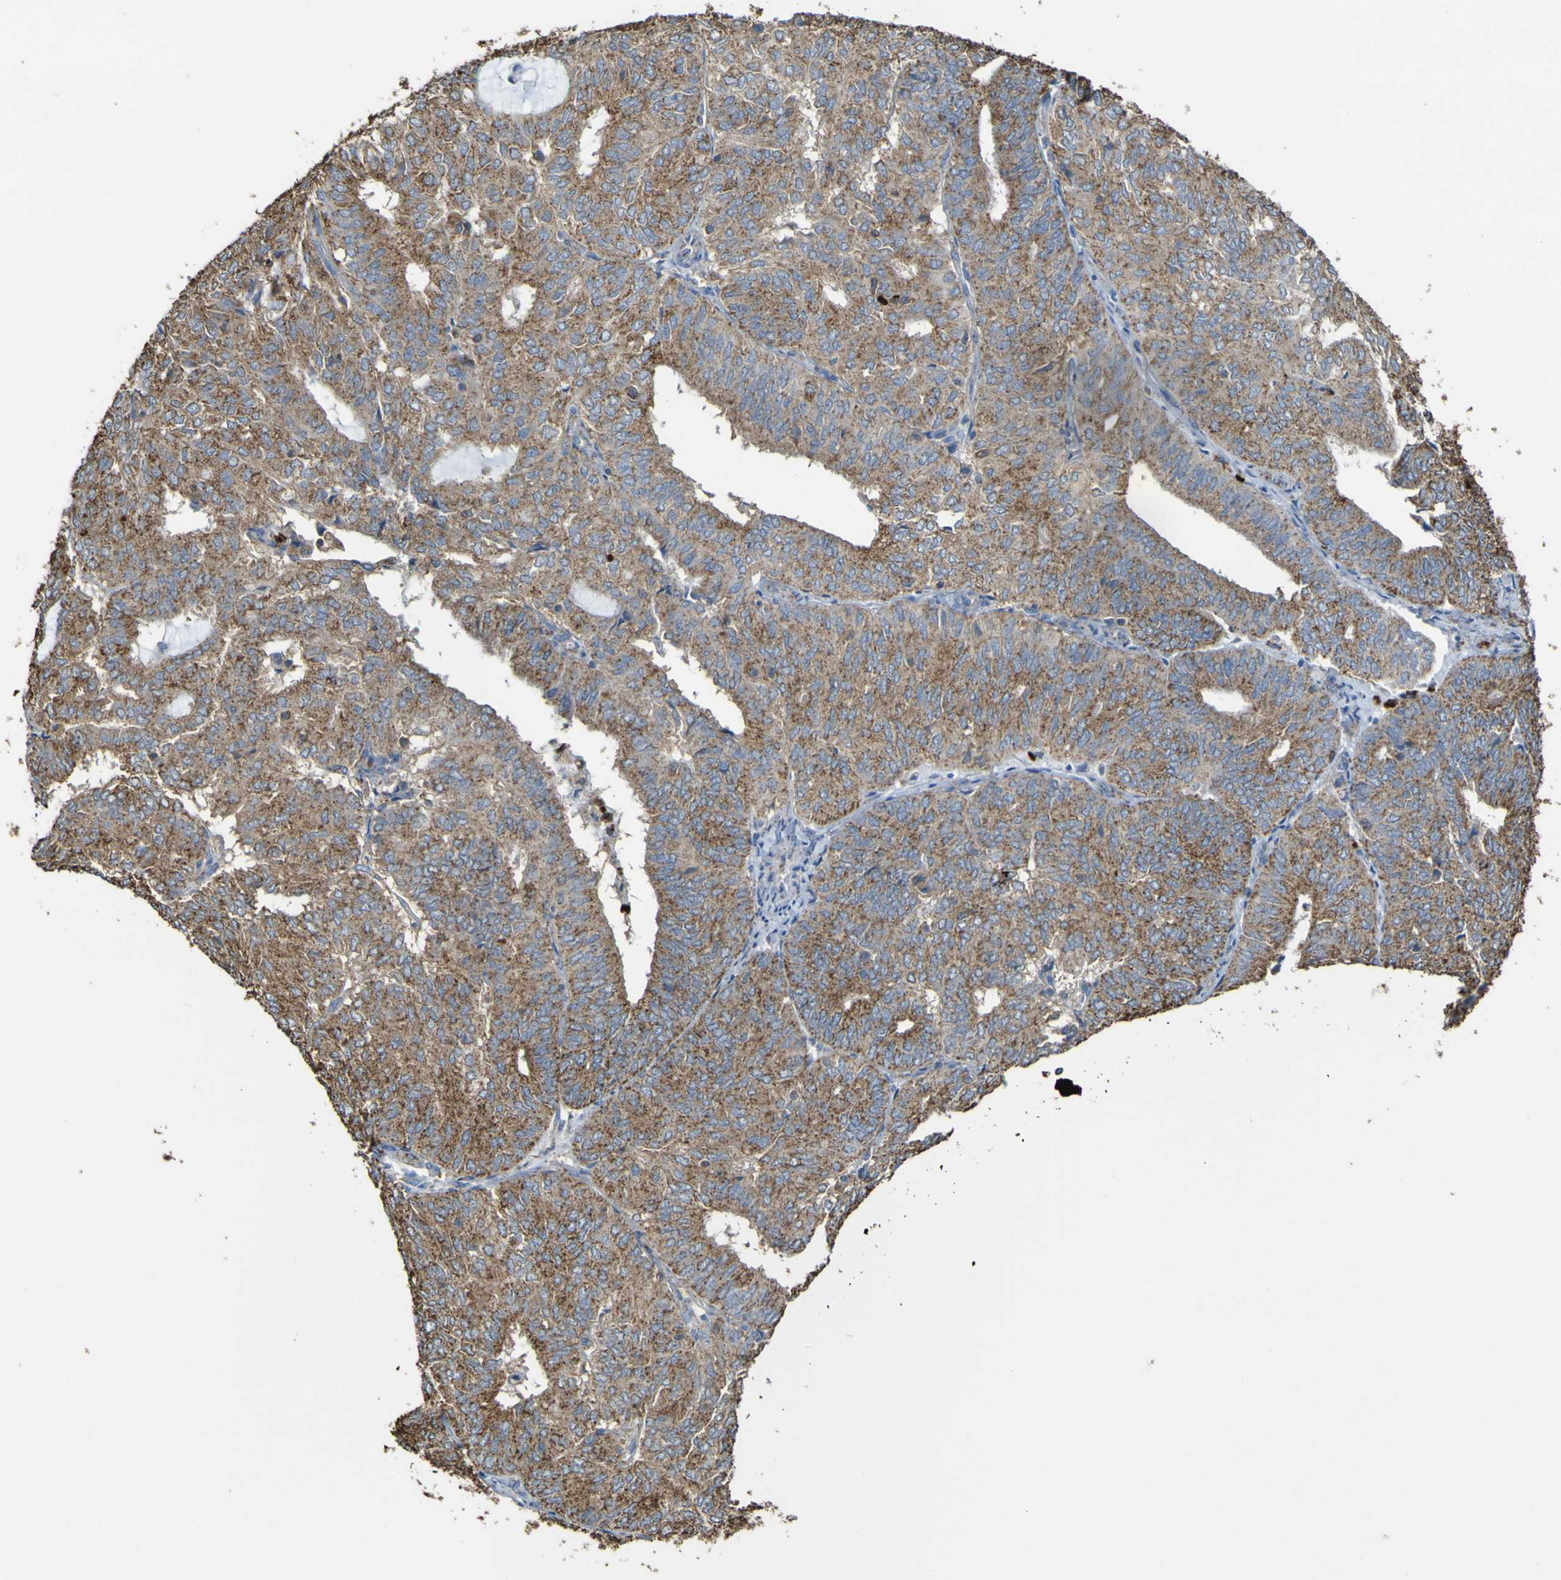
{"staining": {"intensity": "moderate", "quantity": ">75%", "location": "cytoplasmic/membranous"}, "tissue": "endometrial cancer", "cell_type": "Tumor cells", "image_type": "cancer", "snomed": [{"axis": "morphology", "description": "Adenocarcinoma, NOS"}, {"axis": "topography", "description": "Uterus"}], "caption": "Human endometrial adenocarcinoma stained with a protein marker shows moderate staining in tumor cells.", "gene": "ACSL3", "patient": {"sex": "female", "age": 60}}